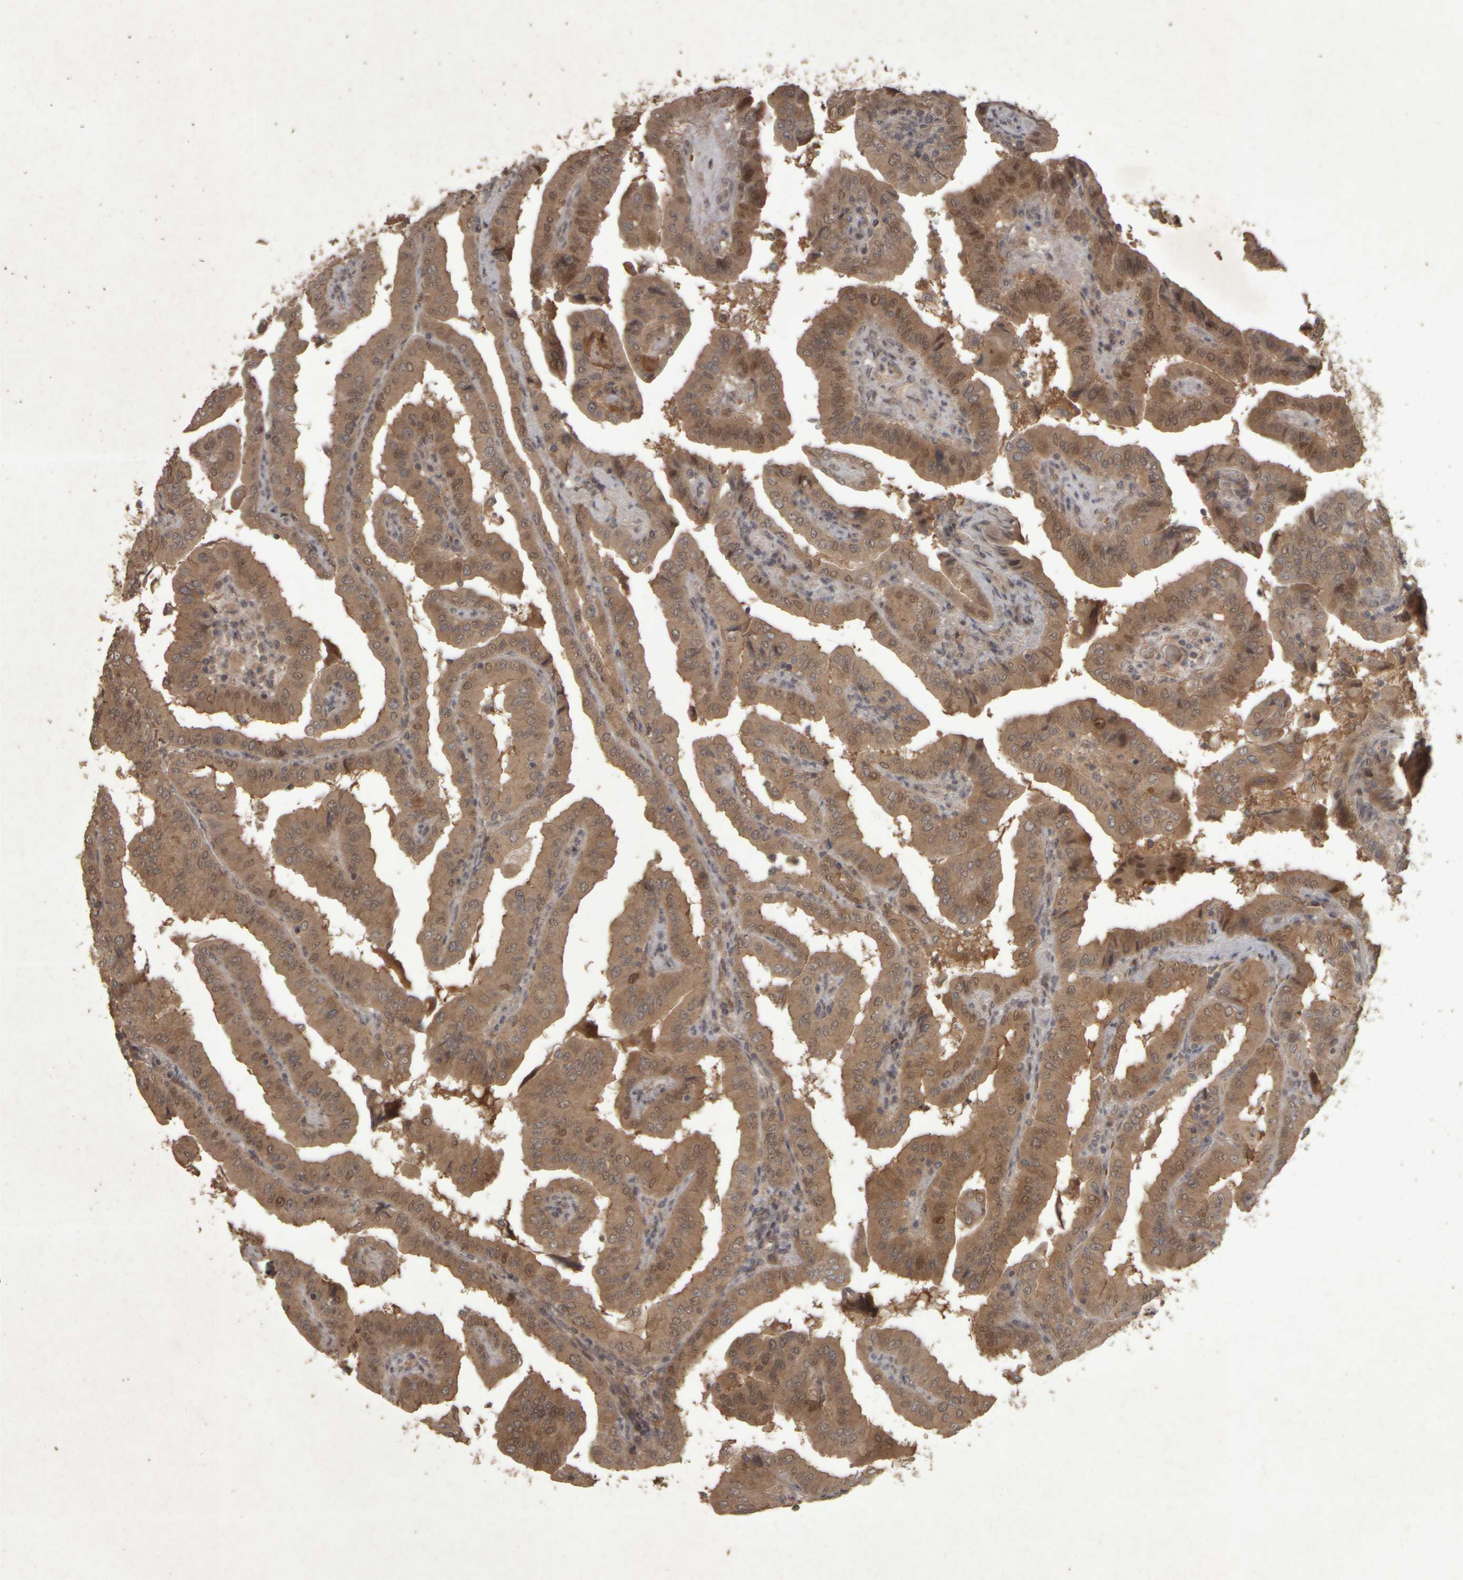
{"staining": {"intensity": "moderate", "quantity": ">75%", "location": "cytoplasmic/membranous,nuclear"}, "tissue": "thyroid cancer", "cell_type": "Tumor cells", "image_type": "cancer", "snomed": [{"axis": "morphology", "description": "Papillary adenocarcinoma, NOS"}, {"axis": "topography", "description": "Thyroid gland"}], "caption": "Immunohistochemistry of human thyroid papillary adenocarcinoma displays medium levels of moderate cytoplasmic/membranous and nuclear positivity in about >75% of tumor cells.", "gene": "ACO1", "patient": {"sex": "male", "age": 33}}